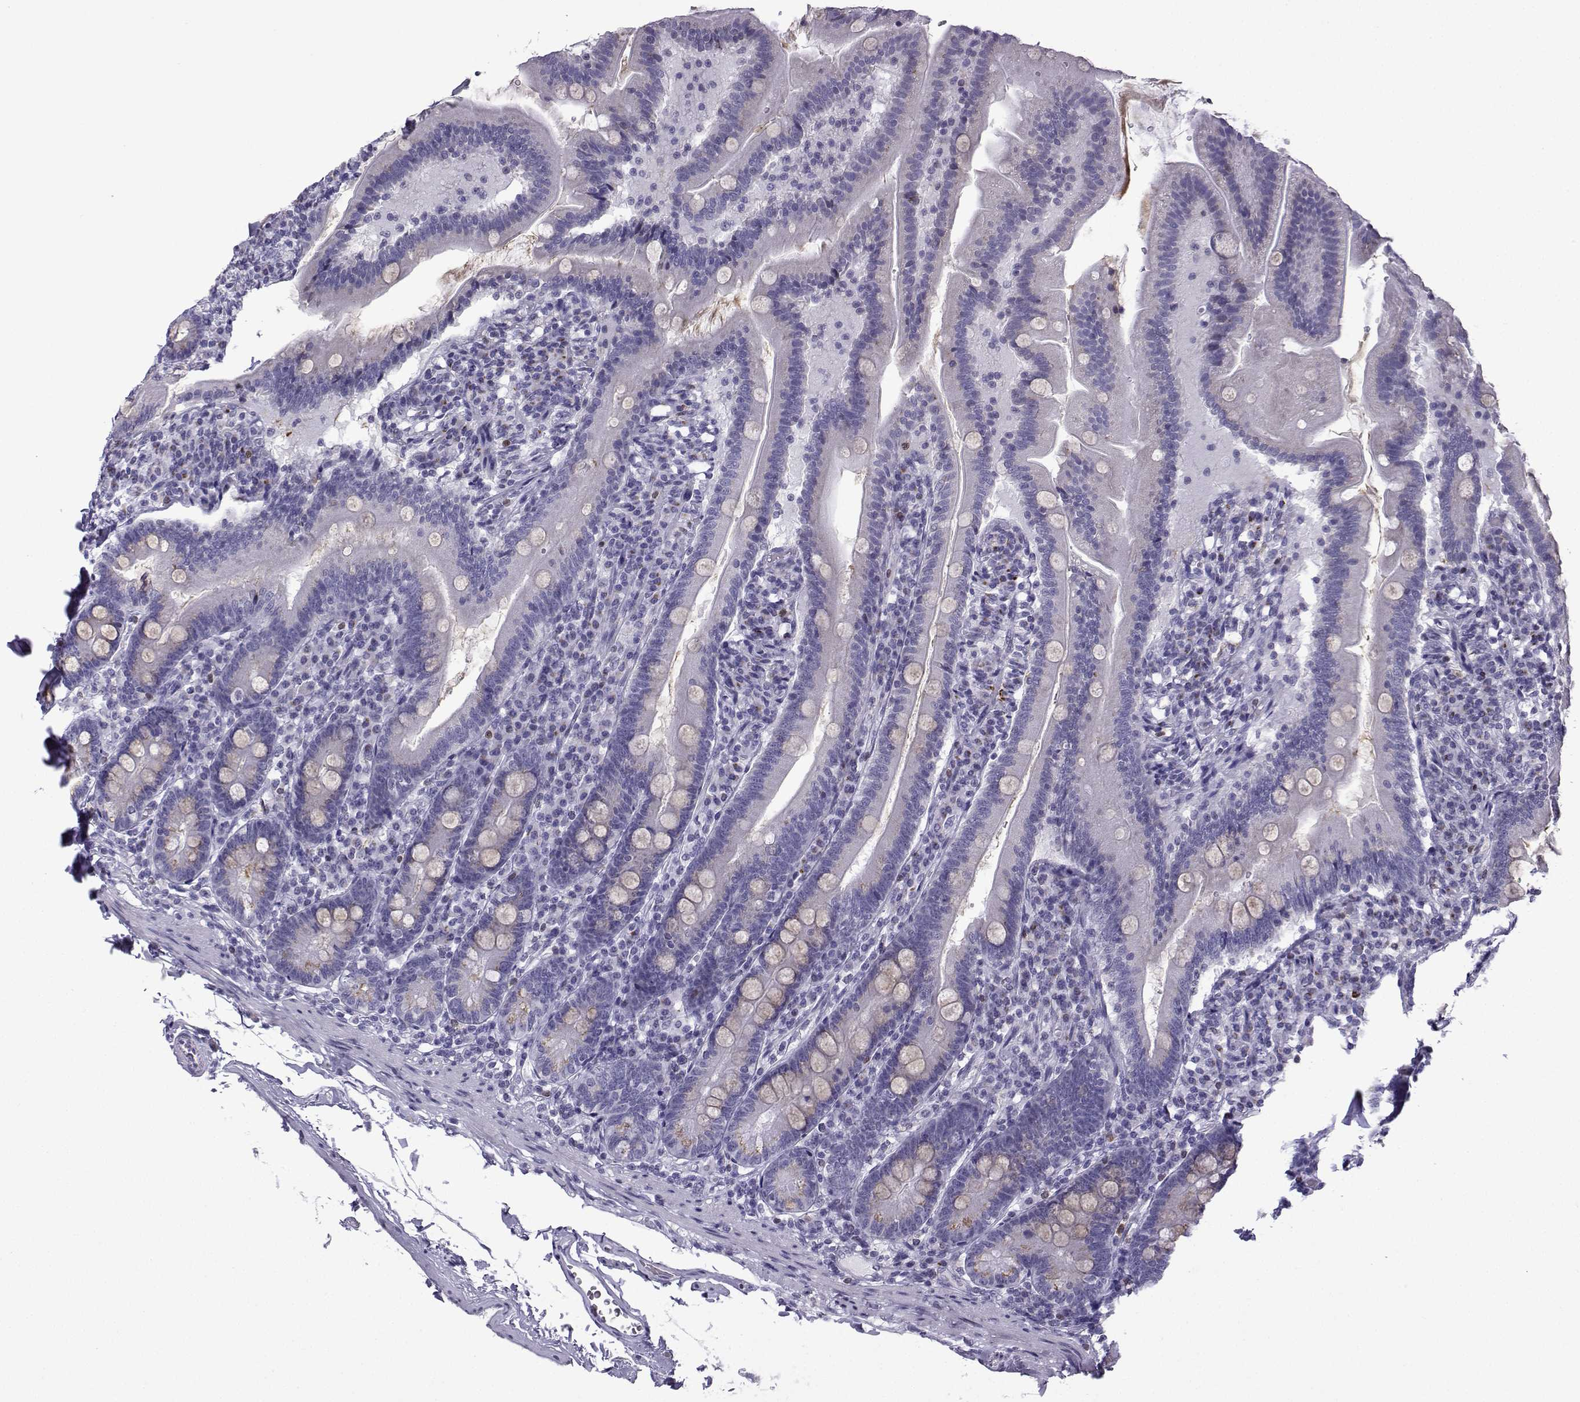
{"staining": {"intensity": "weak", "quantity": "<25%", "location": "cytoplasmic/membranous"}, "tissue": "duodenum", "cell_type": "Glandular cells", "image_type": "normal", "snomed": [{"axis": "morphology", "description": "Normal tissue, NOS"}, {"axis": "topography", "description": "Duodenum"}], "caption": "Immunohistochemistry histopathology image of normal human duodenum stained for a protein (brown), which exhibits no positivity in glandular cells. (DAB immunohistochemistry (IHC) with hematoxylin counter stain).", "gene": "HTR7", "patient": {"sex": "female", "age": 67}}